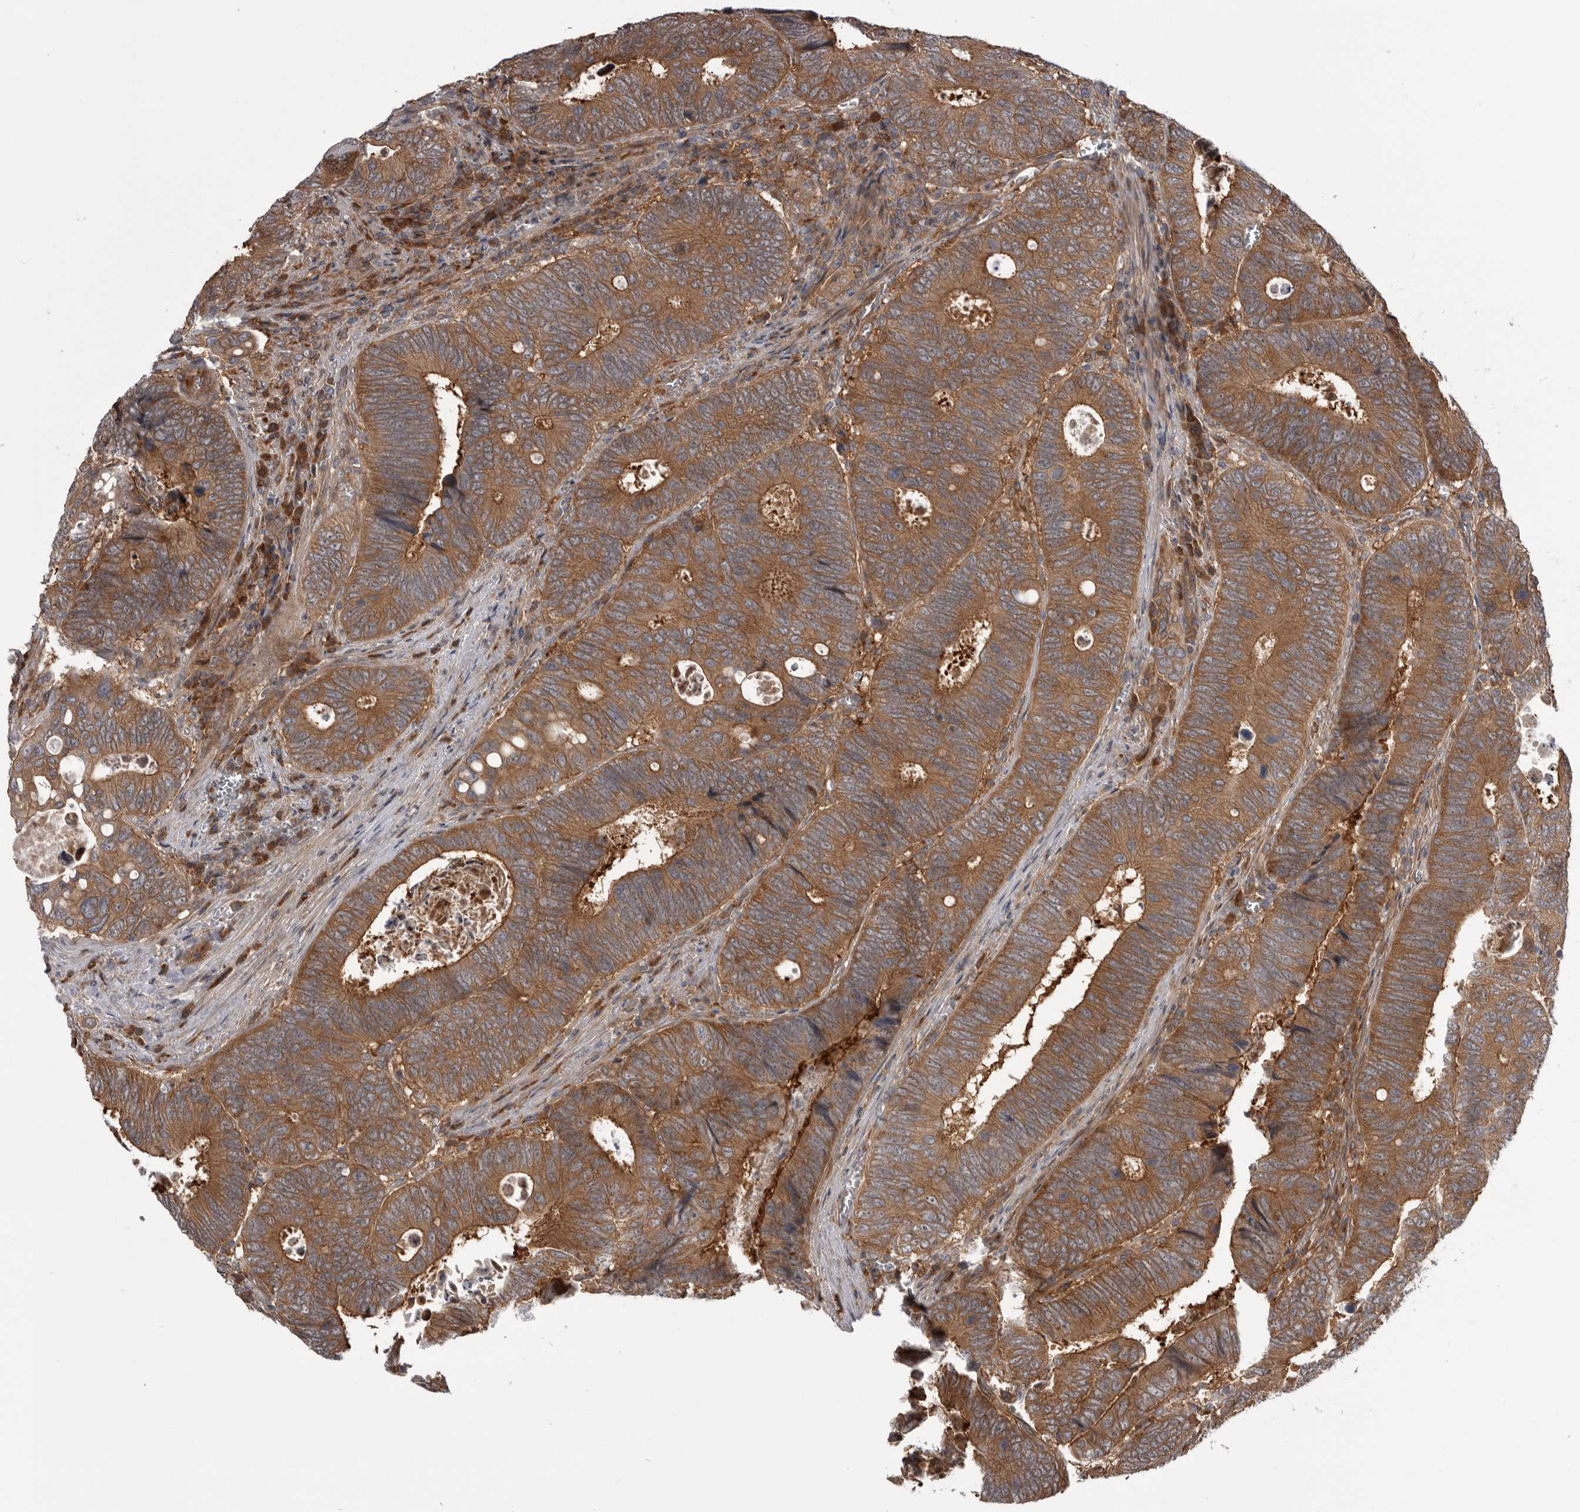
{"staining": {"intensity": "moderate", "quantity": ">75%", "location": "cytoplasmic/membranous"}, "tissue": "colorectal cancer", "cell_type": "Tumor cells", "image_type": "cancer", "snomed": [{"axis": "morphology", "description": "Adenocarcinoma, NOS"}, {"axis": "topography", "description": "Colon"}], "caption": "DAB immunohistochemical staining of colorectal cancer demonstrates moderate cytoplasmic/membranous protein expression in approximately >75% of tumor cells.", "gene": "RAB3GAP2", "patient": {"sex": "male", "age": 72}}